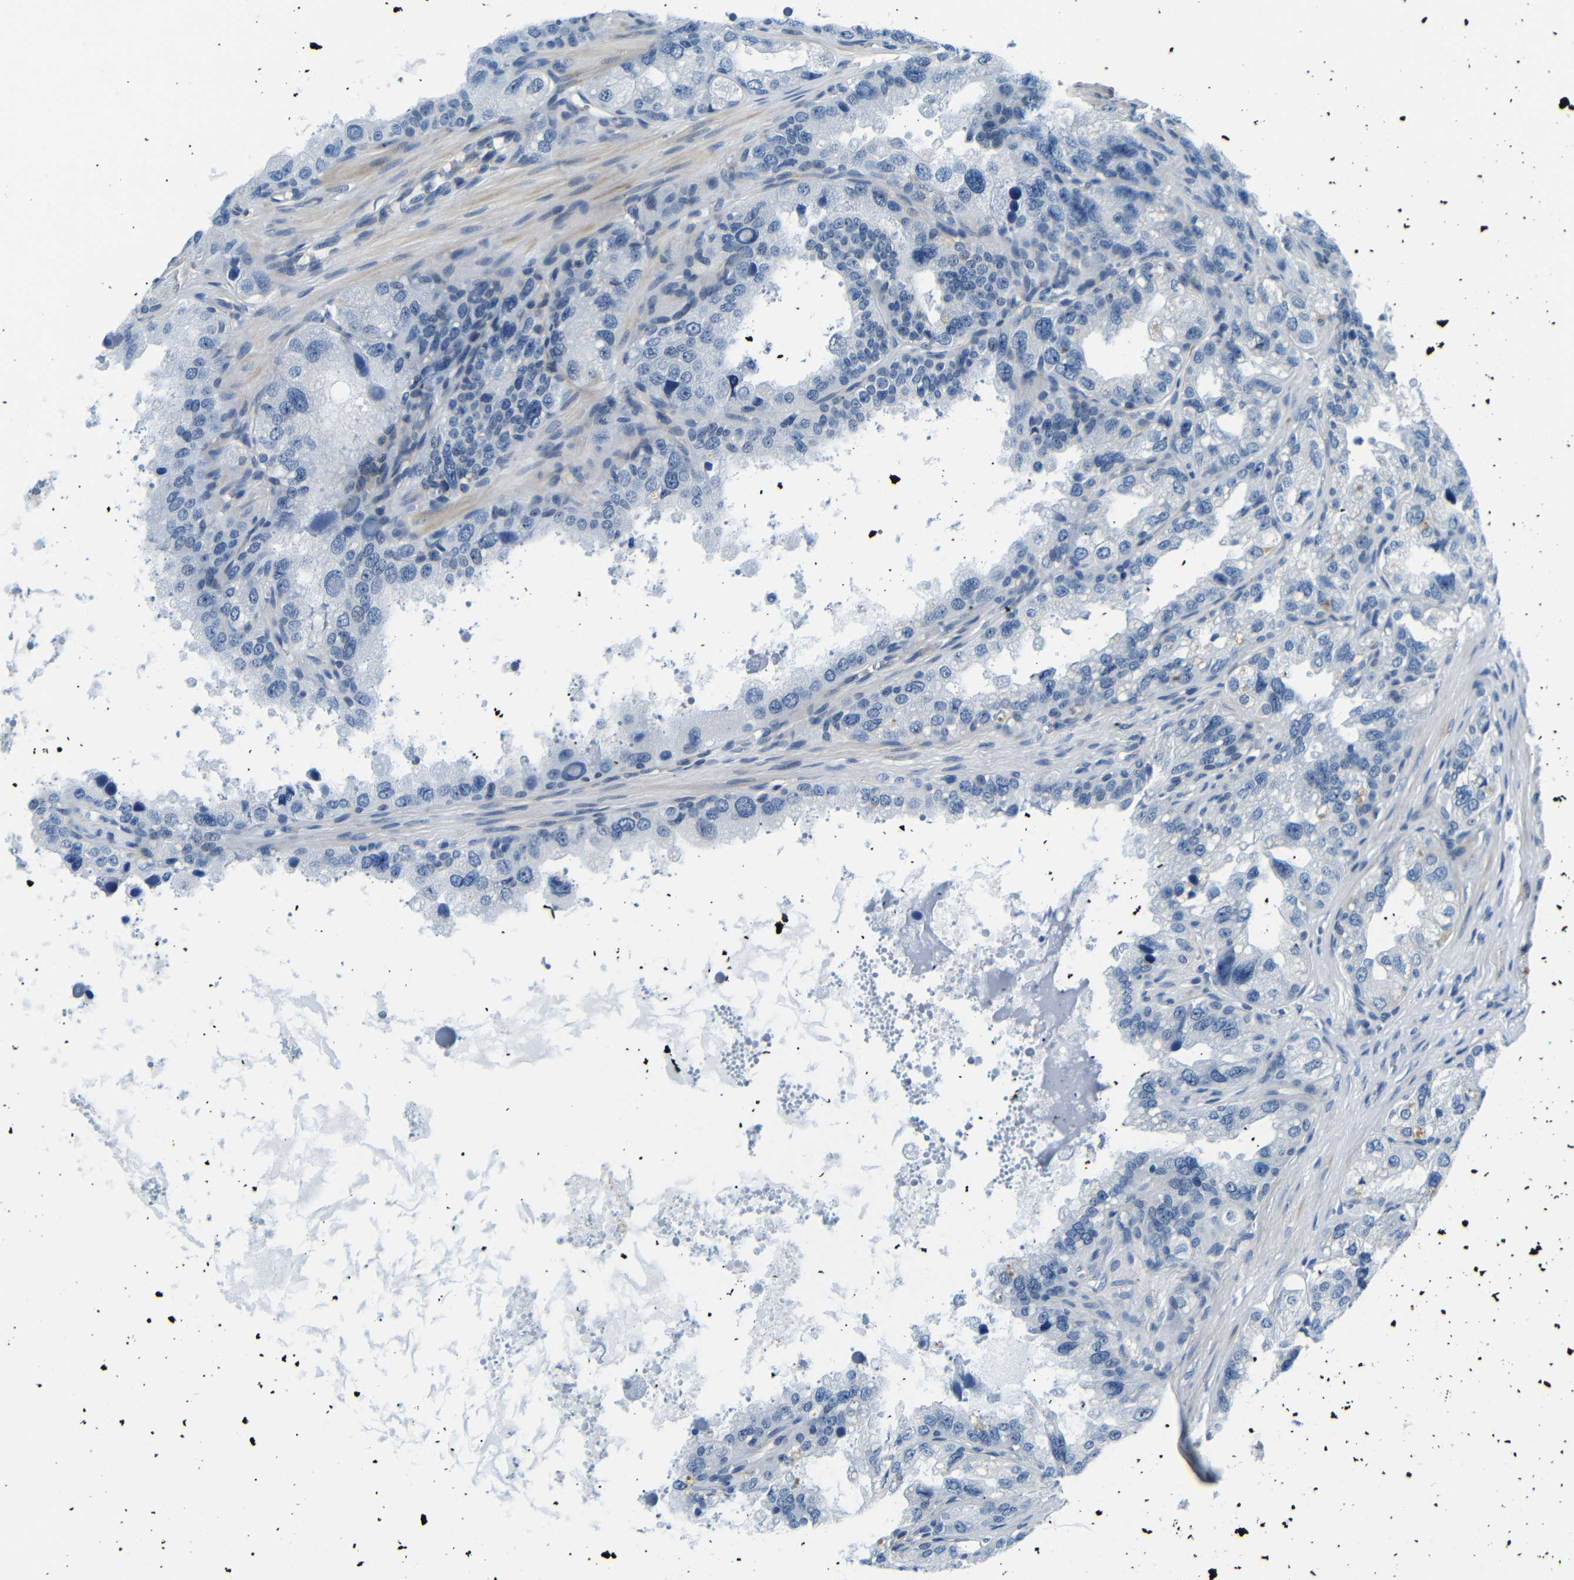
{"staining": {"intensity": "negative", "quantity": "none", "location": "none"}, "tissue": "seminal vesicle", "cell_type": "Glandular cells", "image_type": "normal", "snomed": [{"axis": "morphology", "description": "Normal tissue, NOS"}, {"axis": "topography", "description": "Seminal veicle"}], "caption": "Immunohistochemical staining of benign seminal vesicle reveals no significant staining in glandular cells. (Brightfield microscopy of DAB immunohistochemistry (IHC) at high magnification).", "gene": "TAFA1", "patient": {"sex": "male", "age": 68}}